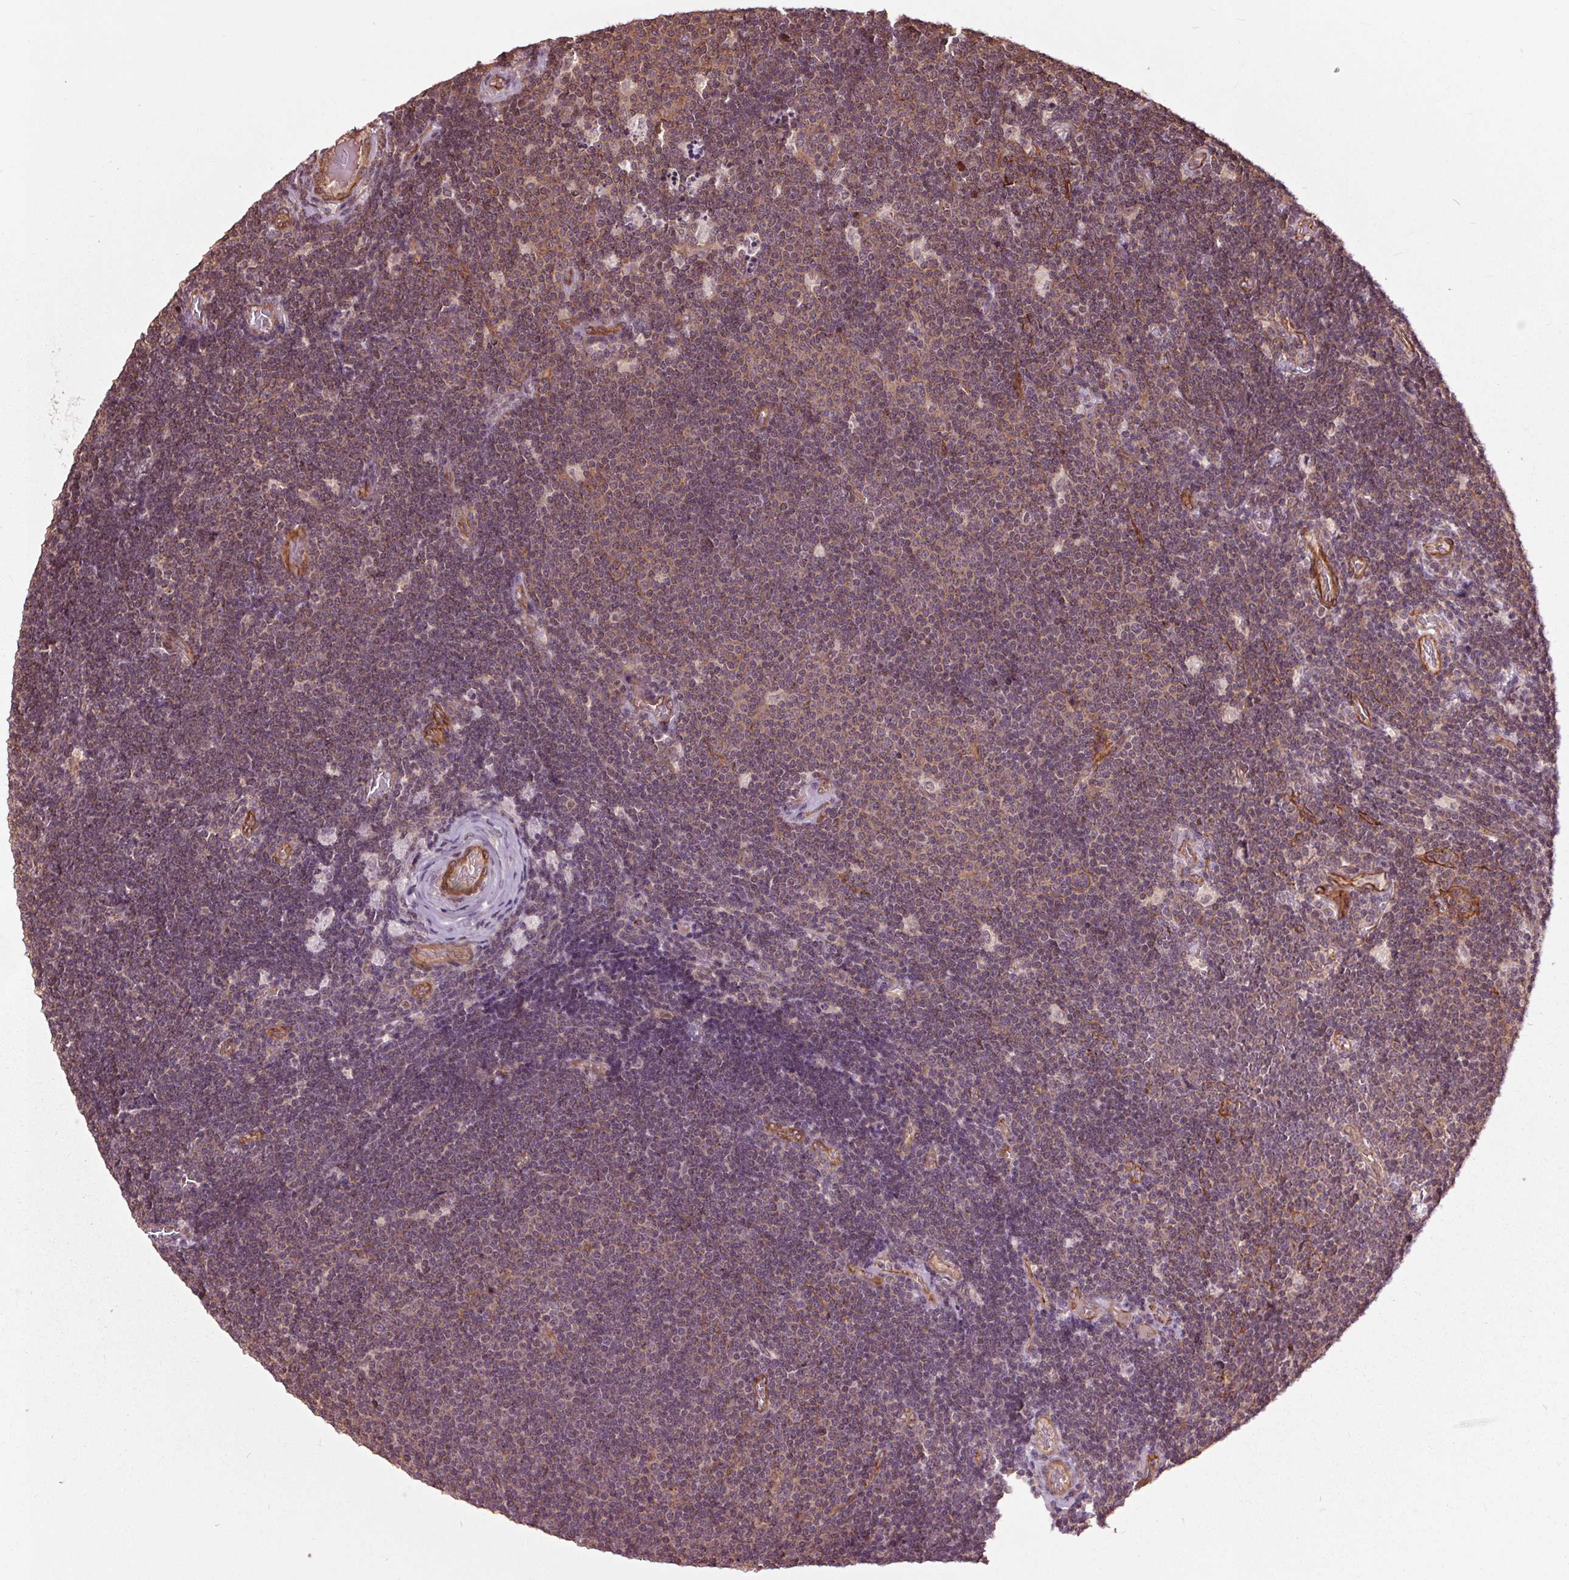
{"staining": {"intensity": "weak", "quantity": "<25%", "location": "cytoplasmic/membranous"}, "tissue": "lymphoma", "cell_type": "Tumor cells", "image_type": "cancer", "snomed": [{"axis": "morphology", "description": "Malignant lymphoma, non-Hodgkin's type, Low grade"}, {"axis": "topography", "description": "Brain"}], "caption": "Lymphoma was stained to show a protein in brown. There is no significant expression in tumor cells. The staining is performed using DAB (3,3'-diaminobenzidine) brown chromogen with nuclei counter-stained in using hematoxylin.", "gene": "CEP95", "patient": {"sex": "female", "age": 66}}